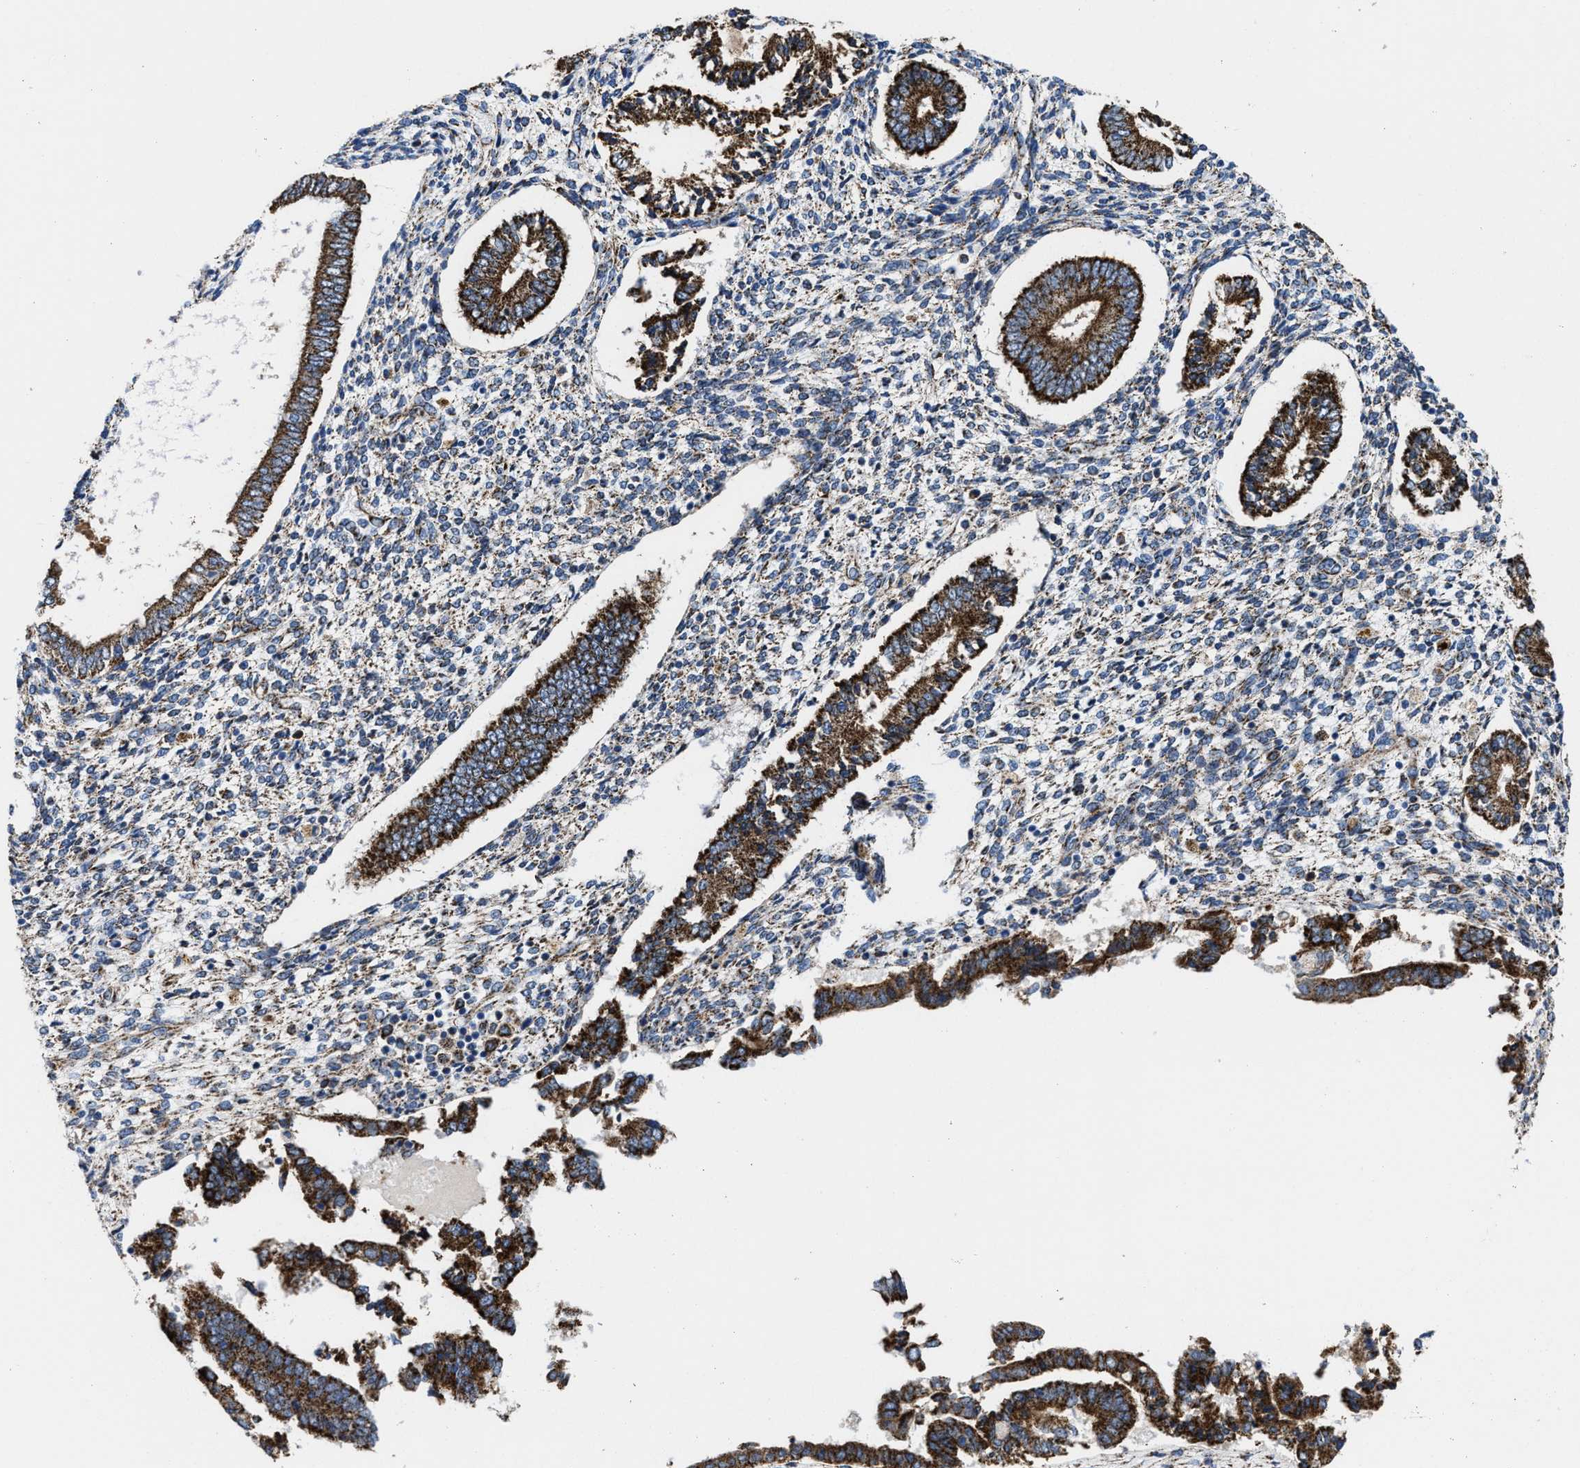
{"staining": {"intensity": "moderate", "quantity": "<25%", "location": "cytoplasmic/membranous"}, "tissue": "endometrium", "cell_type": "Cells in endometrial stroma", "image_type": "normal", "snomed": [{"axis": "morphology", "description": "Normal tissue, NOS"}, {"axis": "topography", "description": "Endometrium"}], "caption": "This image exhibits immunohistochemistry staining of unremarkable endometrium, with low moderate cytoplasmic/membranous expression in approximately <25% of cells in endometrial stroma.", "gene": "ALDH1B1", "patient": {"sex": "female", "age": 42}}